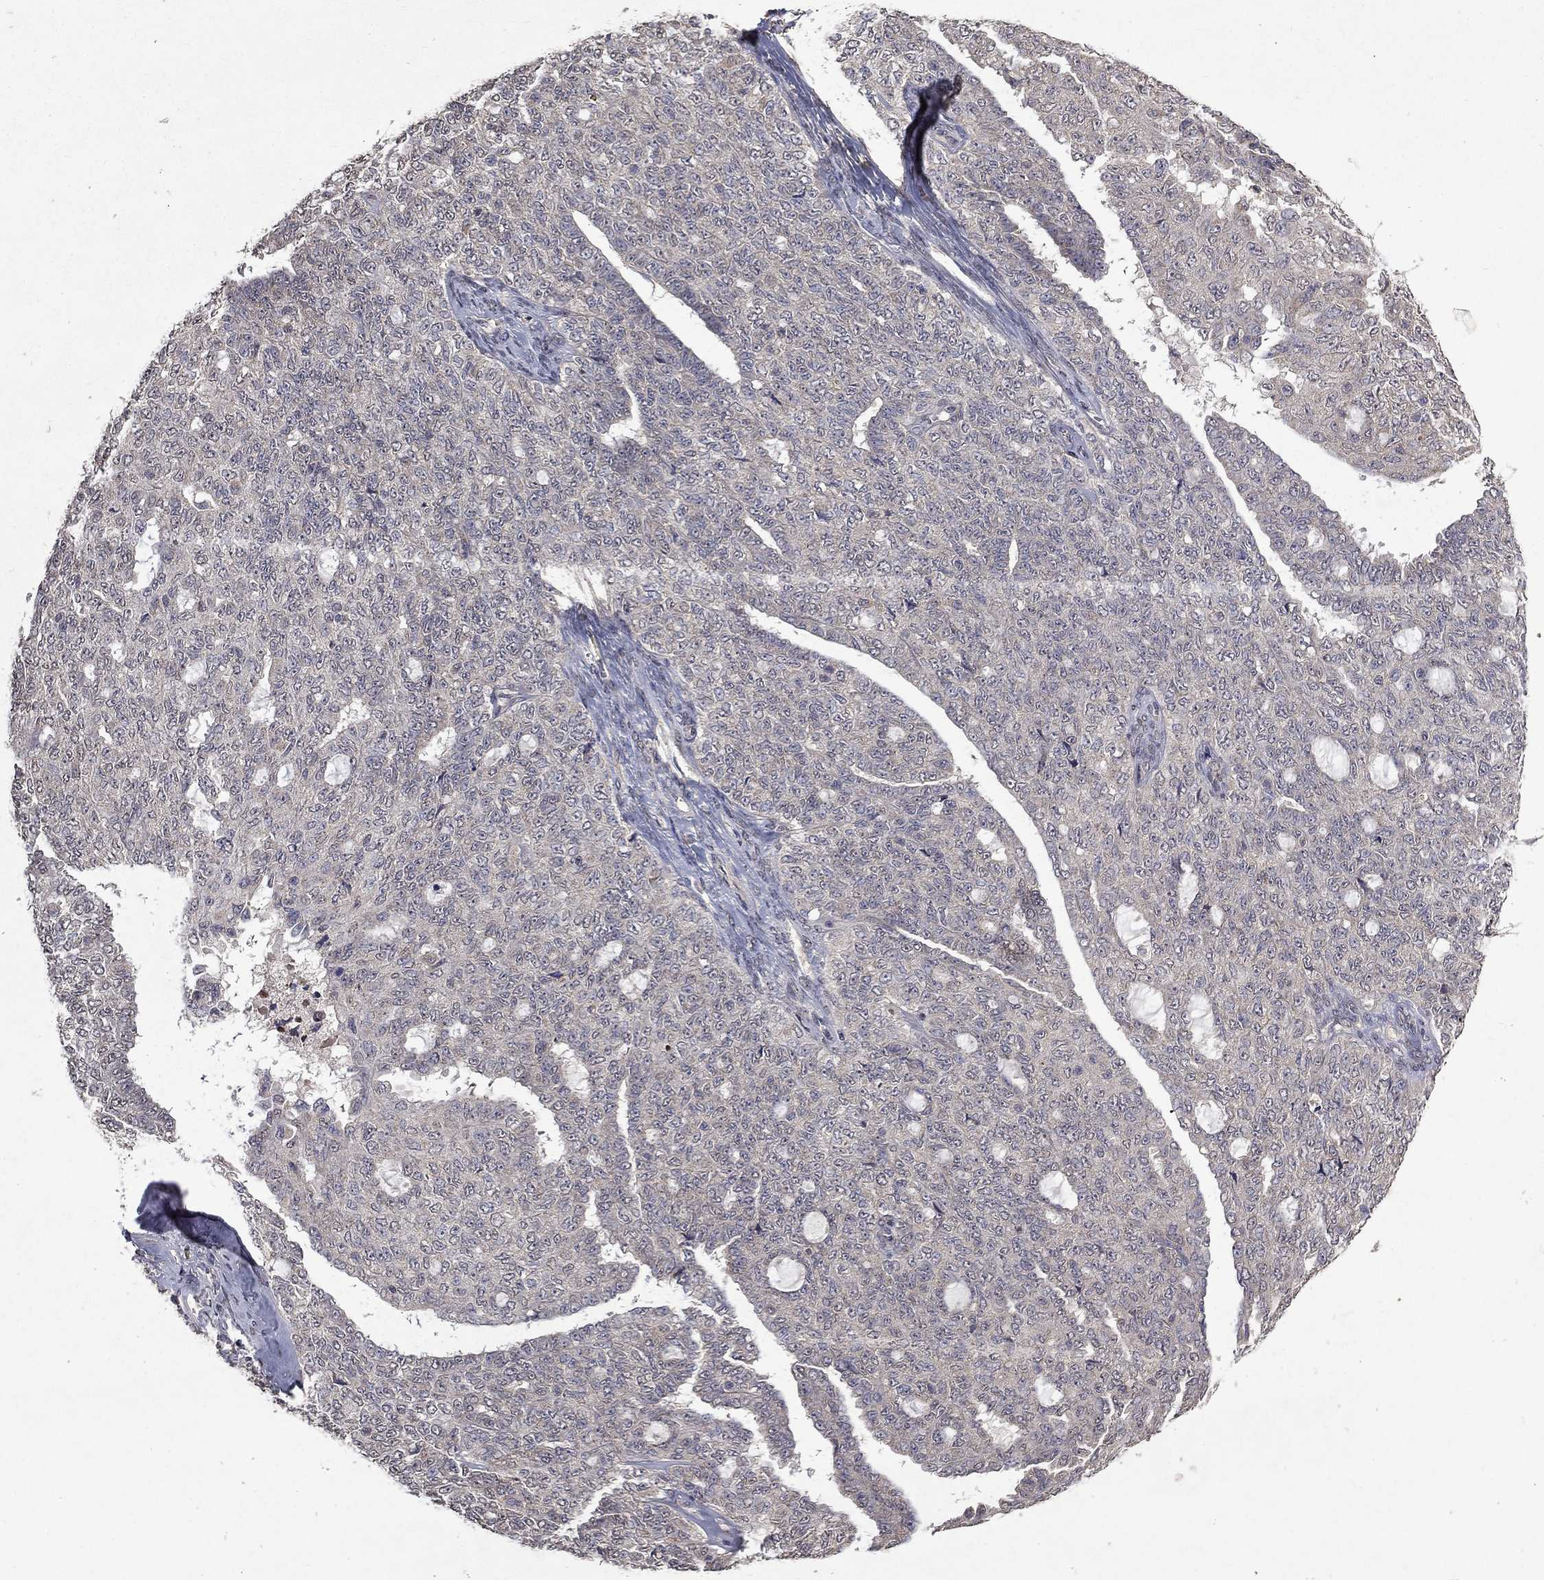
{"staining": {"intensity": "negative", "quantity": "none", "location": "none"}, "tissue": "ovarian cancer", "cell_type": "Tumor cells", "image_type": "cancer", "snomed": [{"axis": "morphology", "description": "Cystadenocarcinoma, serous, NOS"}, {"axis": "topography", "description": "Ovary"}], "caption": "Ovarian serous cystadenocarcinoma was stained to show a protein in brown. There is no significant expression in tumor cells. (IHC, brightfield microscopy, high magnification).", "gene": "TTC38", "patient": {"sex": "female", "age": 71}}